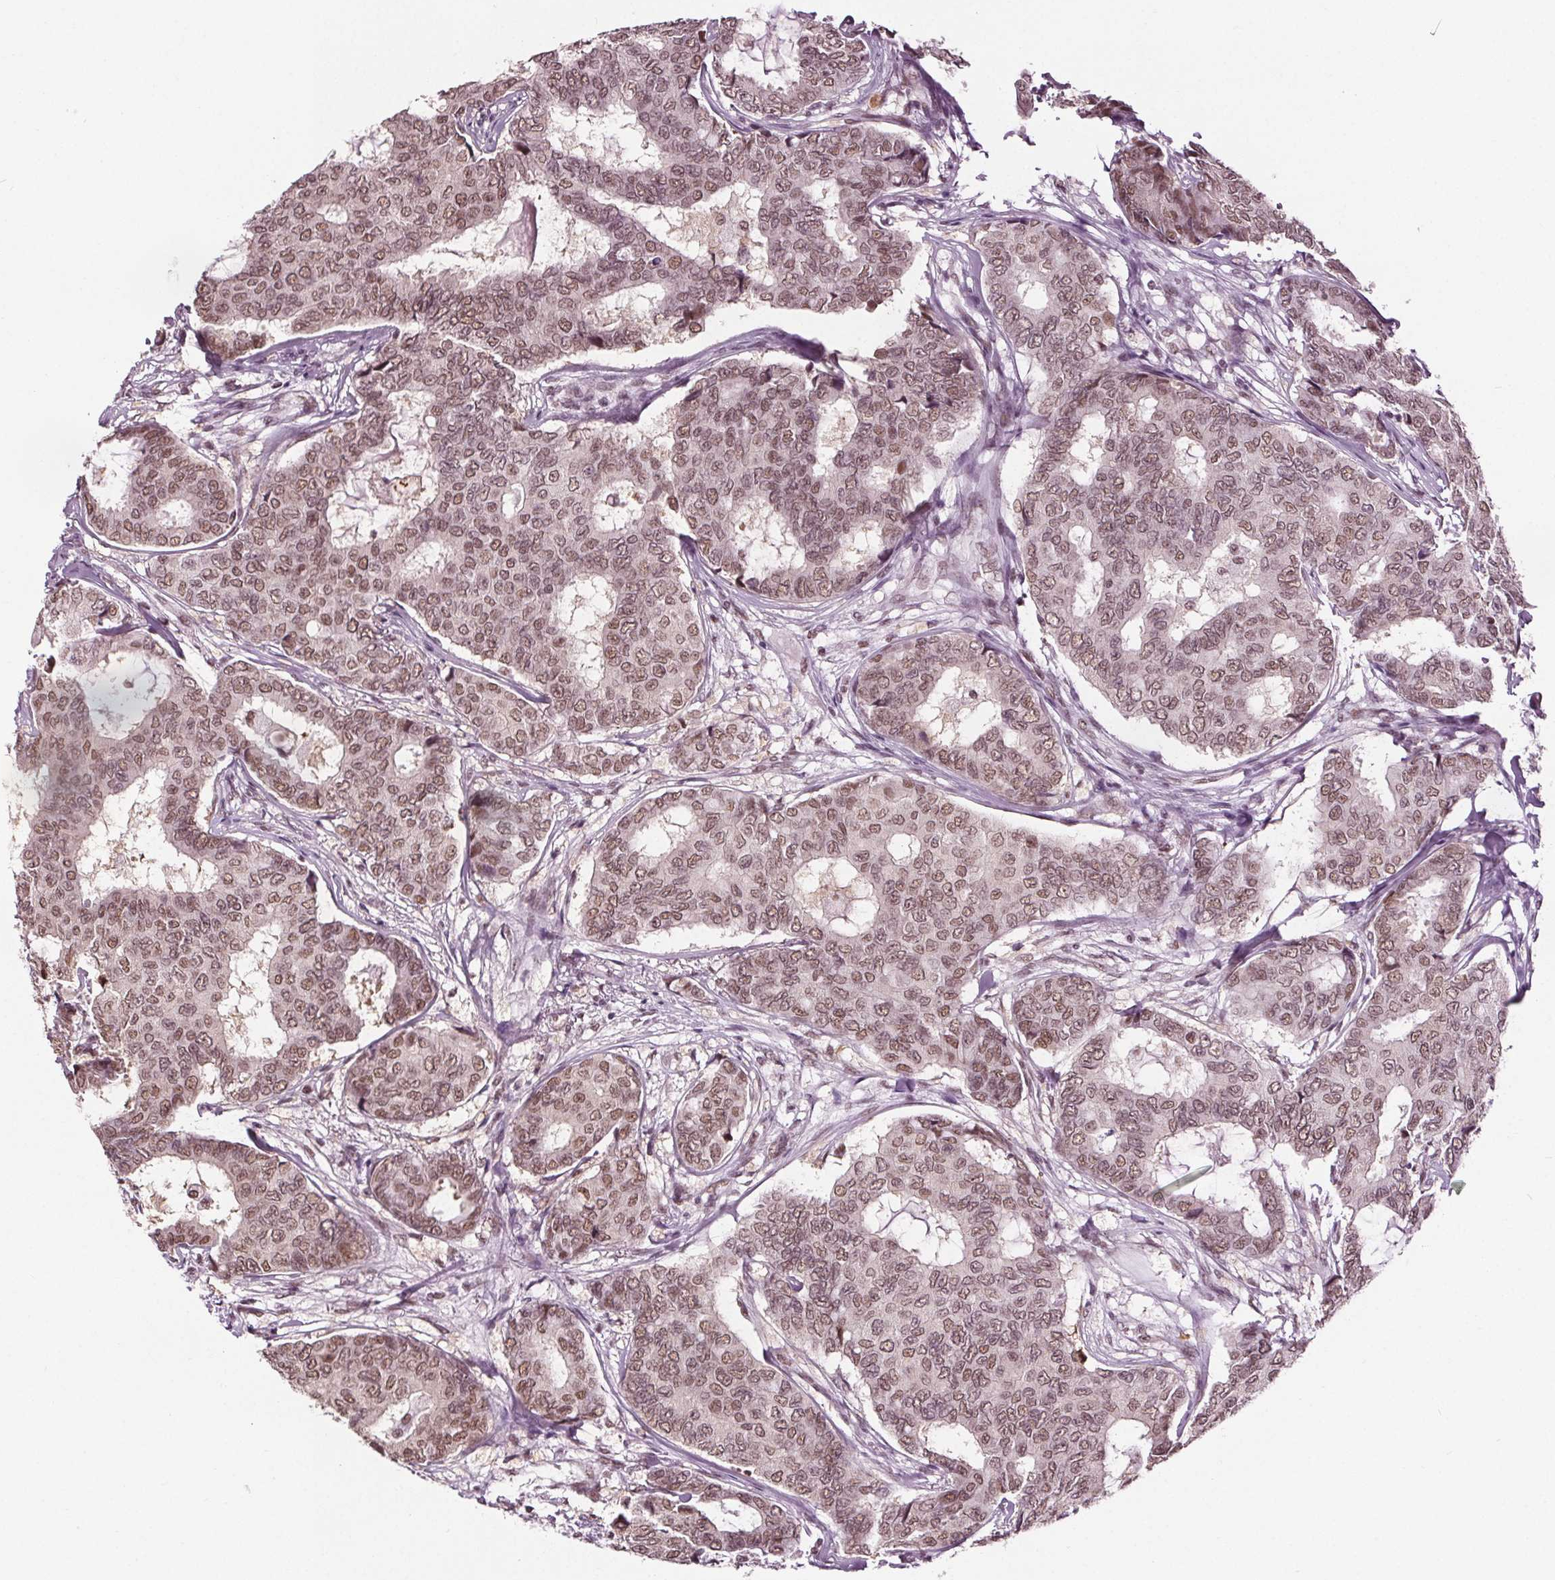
{"staining": {"intensity": "moderate", "quantity": ">75%", "location": "nuclear"}, "tissue": "breast cancer", "cell_type": "Tumor cells", "image_type": "cancer", "snomed": [{"axis": "morphology", "description": "Duct carcinoma"}, {"axis": "topography", "description": "Breast"}], "caption": "An image of human invasive ductal carcinoma (breast) stained for a protein exhibits moderate nuclear brown staining in tumor cells. Immunohistochemistry (ihc) stains the protein of interest in brown and the nuclei are stained blue.", "gene": "IWS1", "patient": {"sex": "female", "age": 75}}